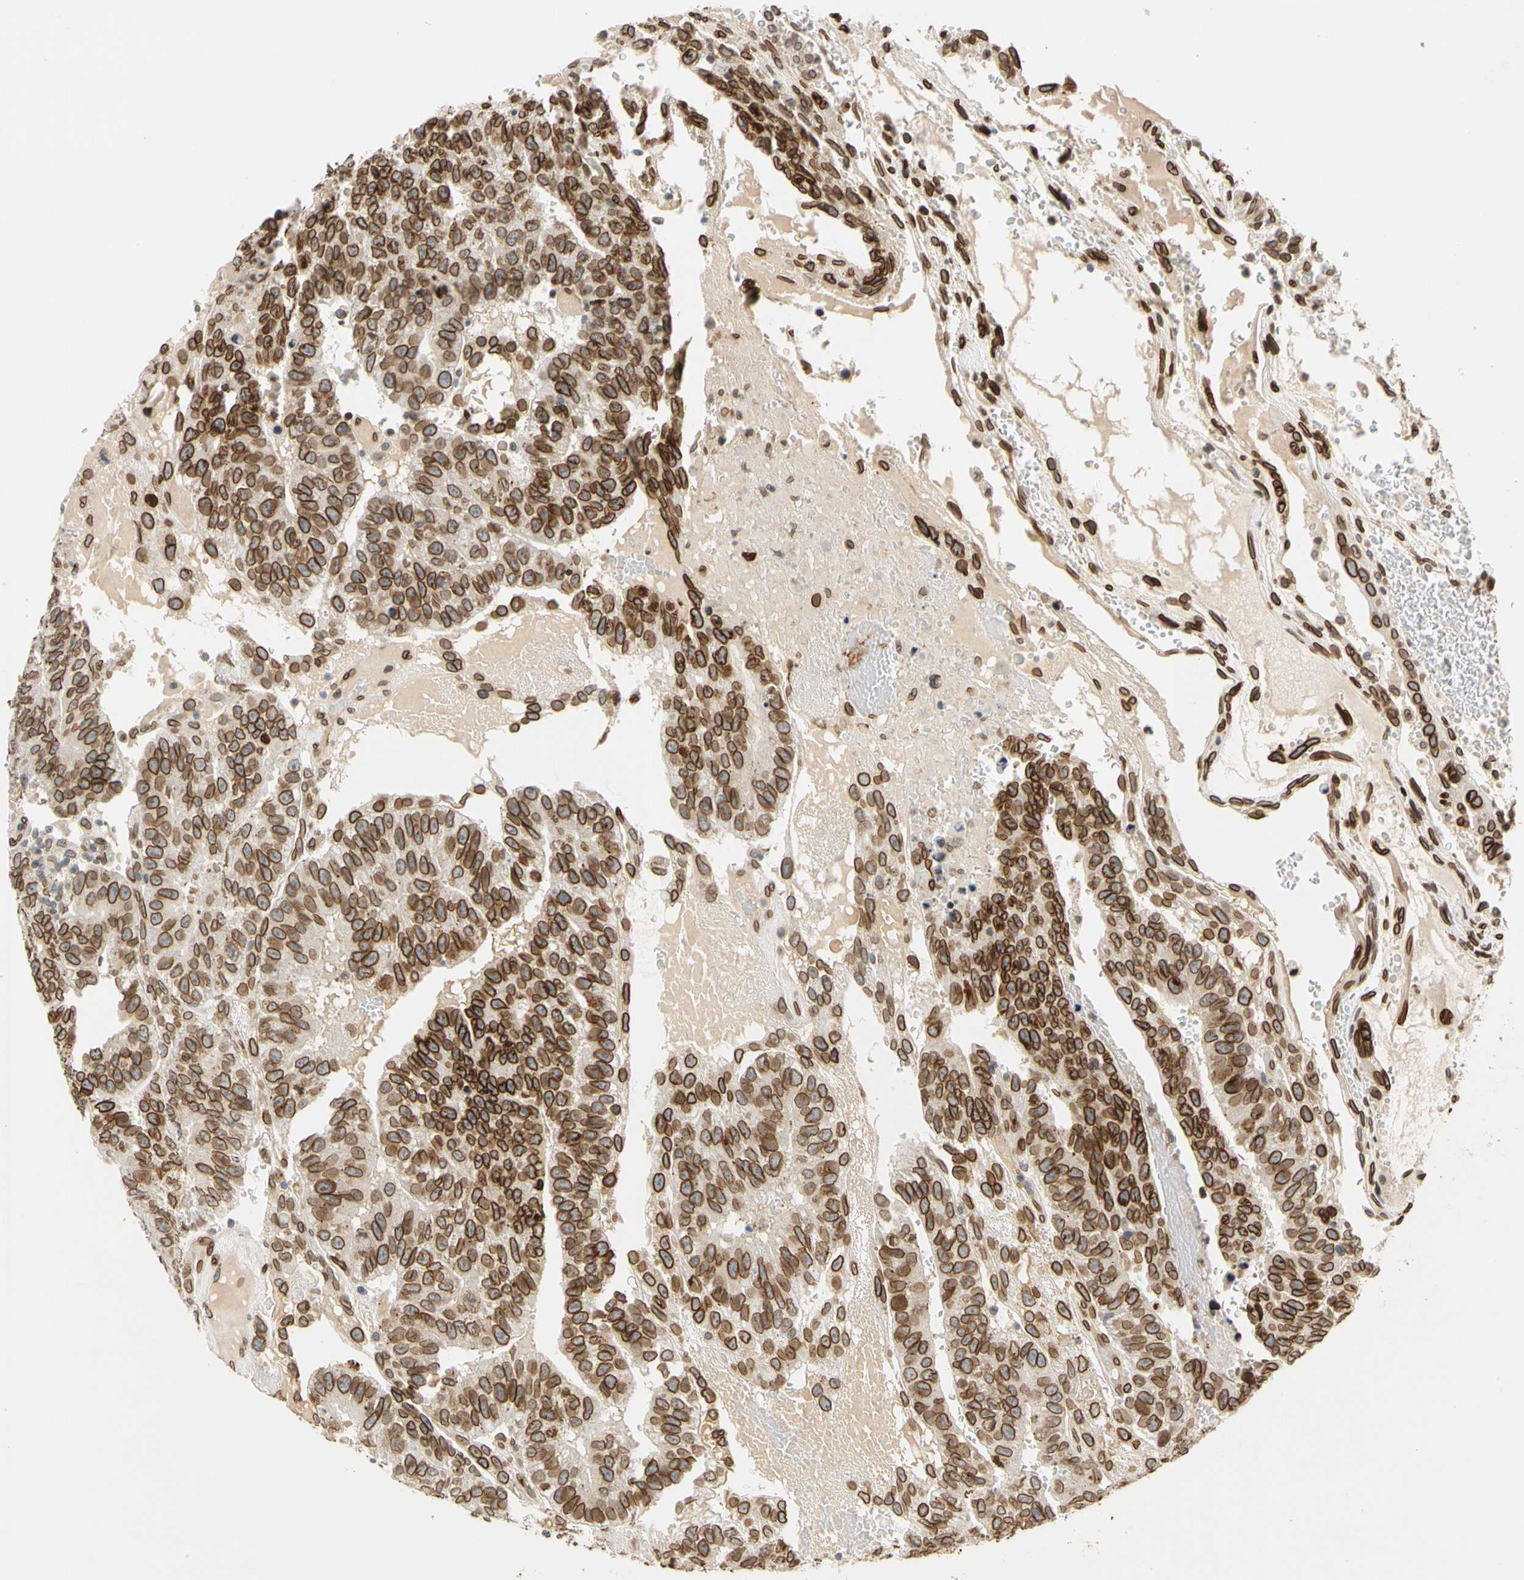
{"staining": {"intensity": "strong", "quantity": ">75%", "location": "cytoplasmic/membranous,nuclear"}, "tissue": "testis cancer", "cell_type": "Tumor cells", "image_type": "cancer", "snomed": [{"axis": "morphology", "description": "Seminoma, NOS"}, {"axis": "morphology", "description": "Carcinoma, Embryonal, NOS"}, {"axis": "topography", "description": "Testis"}], "caption": "A high amount of strong cytoplasmic/membranous and nuclear staining is seen in approximately >75% of tumor cells in testis cancer (seminoma) tissue.", "gene": "SUN1", "patient": {"sex": "male", "age": 52}}